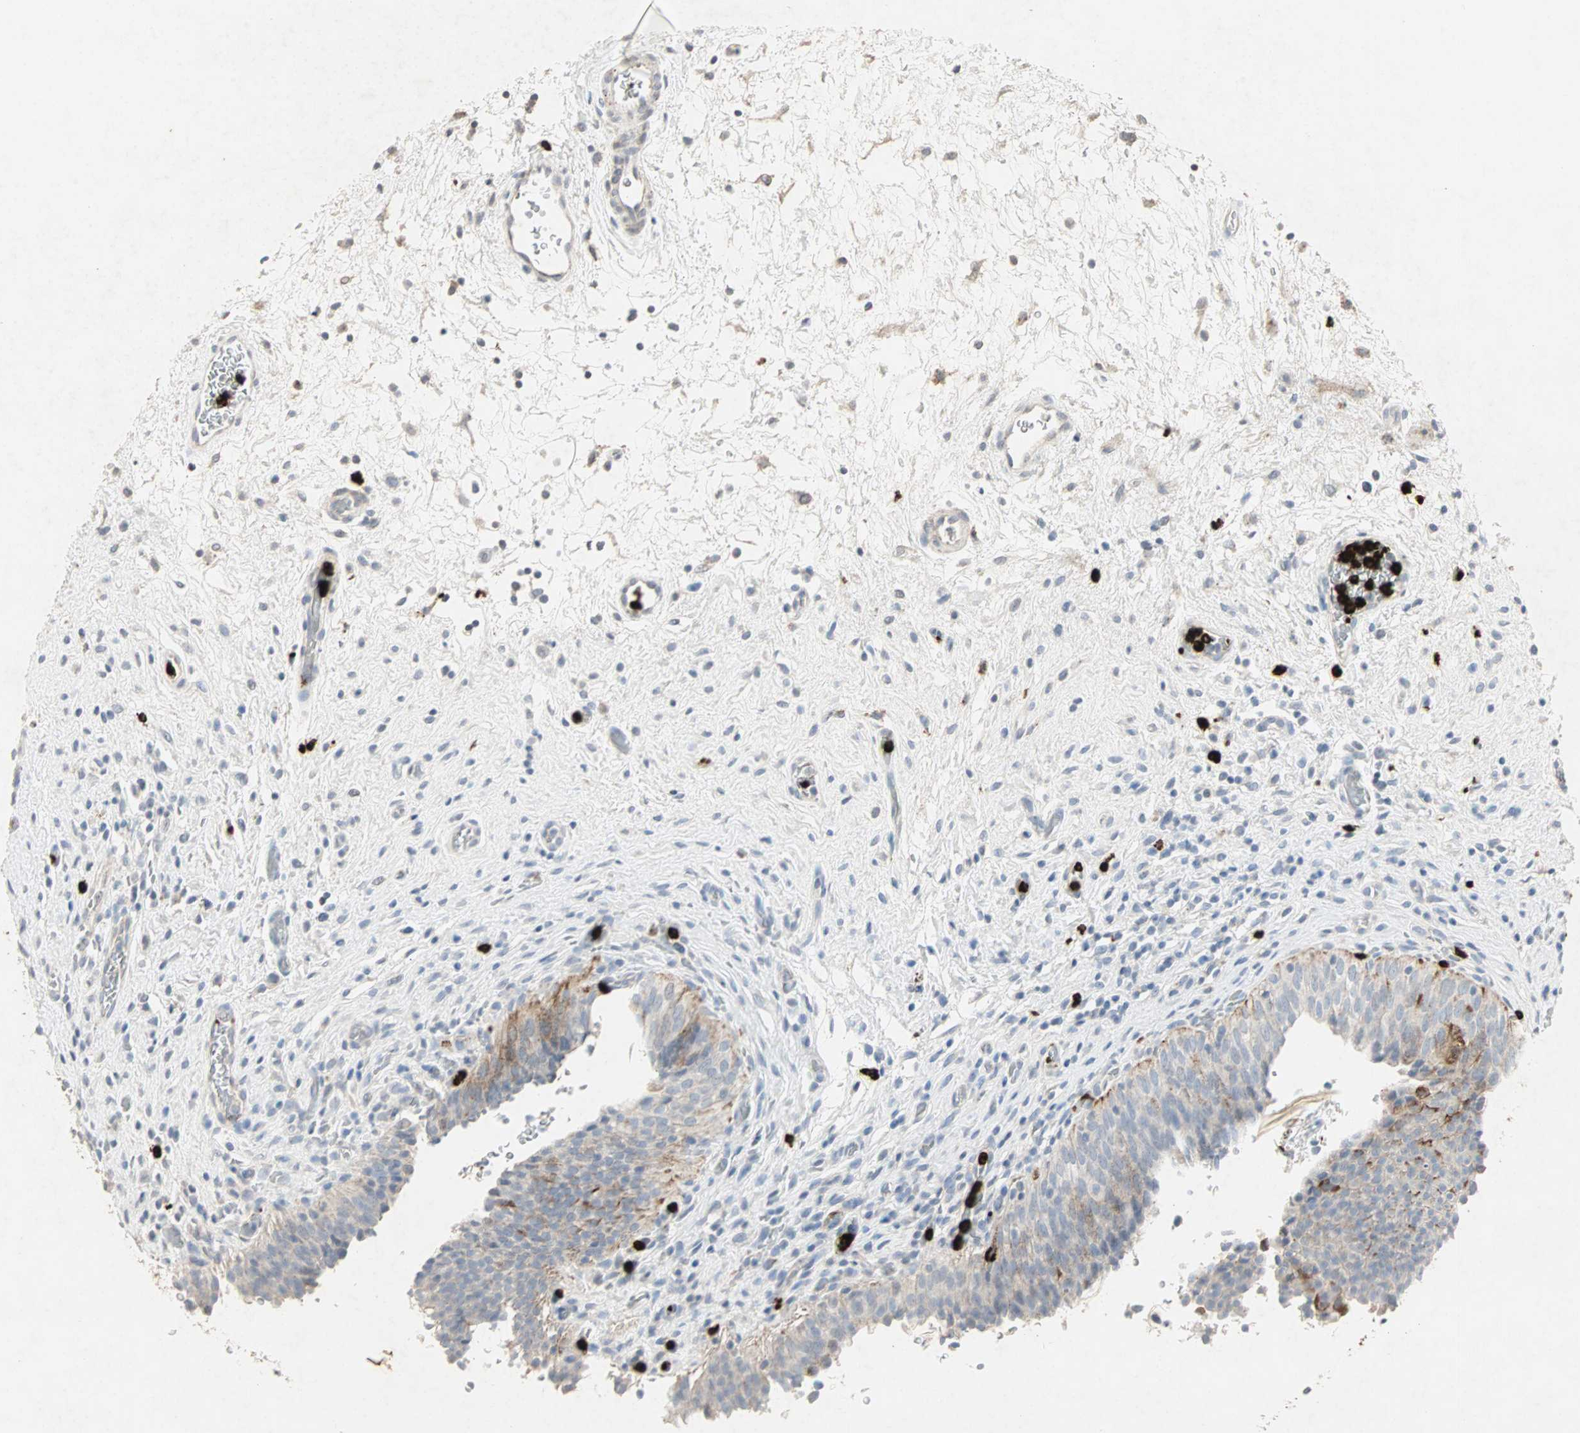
{"staining": {"intensity": "moderate", "quantity": "<25%", "location": "cytoplasmic/membranous"}, "tissue": "urinary bladder", "cell_type": "Urothelial cells", "image_type": "normal", "snomed": [{"axis": "morphology", "description": "Normal tissue, NOS"}, {"axis": "topography", "description": "Urinary bladder"}], "caption": "This photomicrograph demonstrates immunohistochemistry (IHC) staining of benign human urinary bladder, with low moderate cytoplasmic/membranous positivity in about <25% of urothelial cells.", "gene": "CEACAM6", "patient": {"sex": "male", "age": 51}}